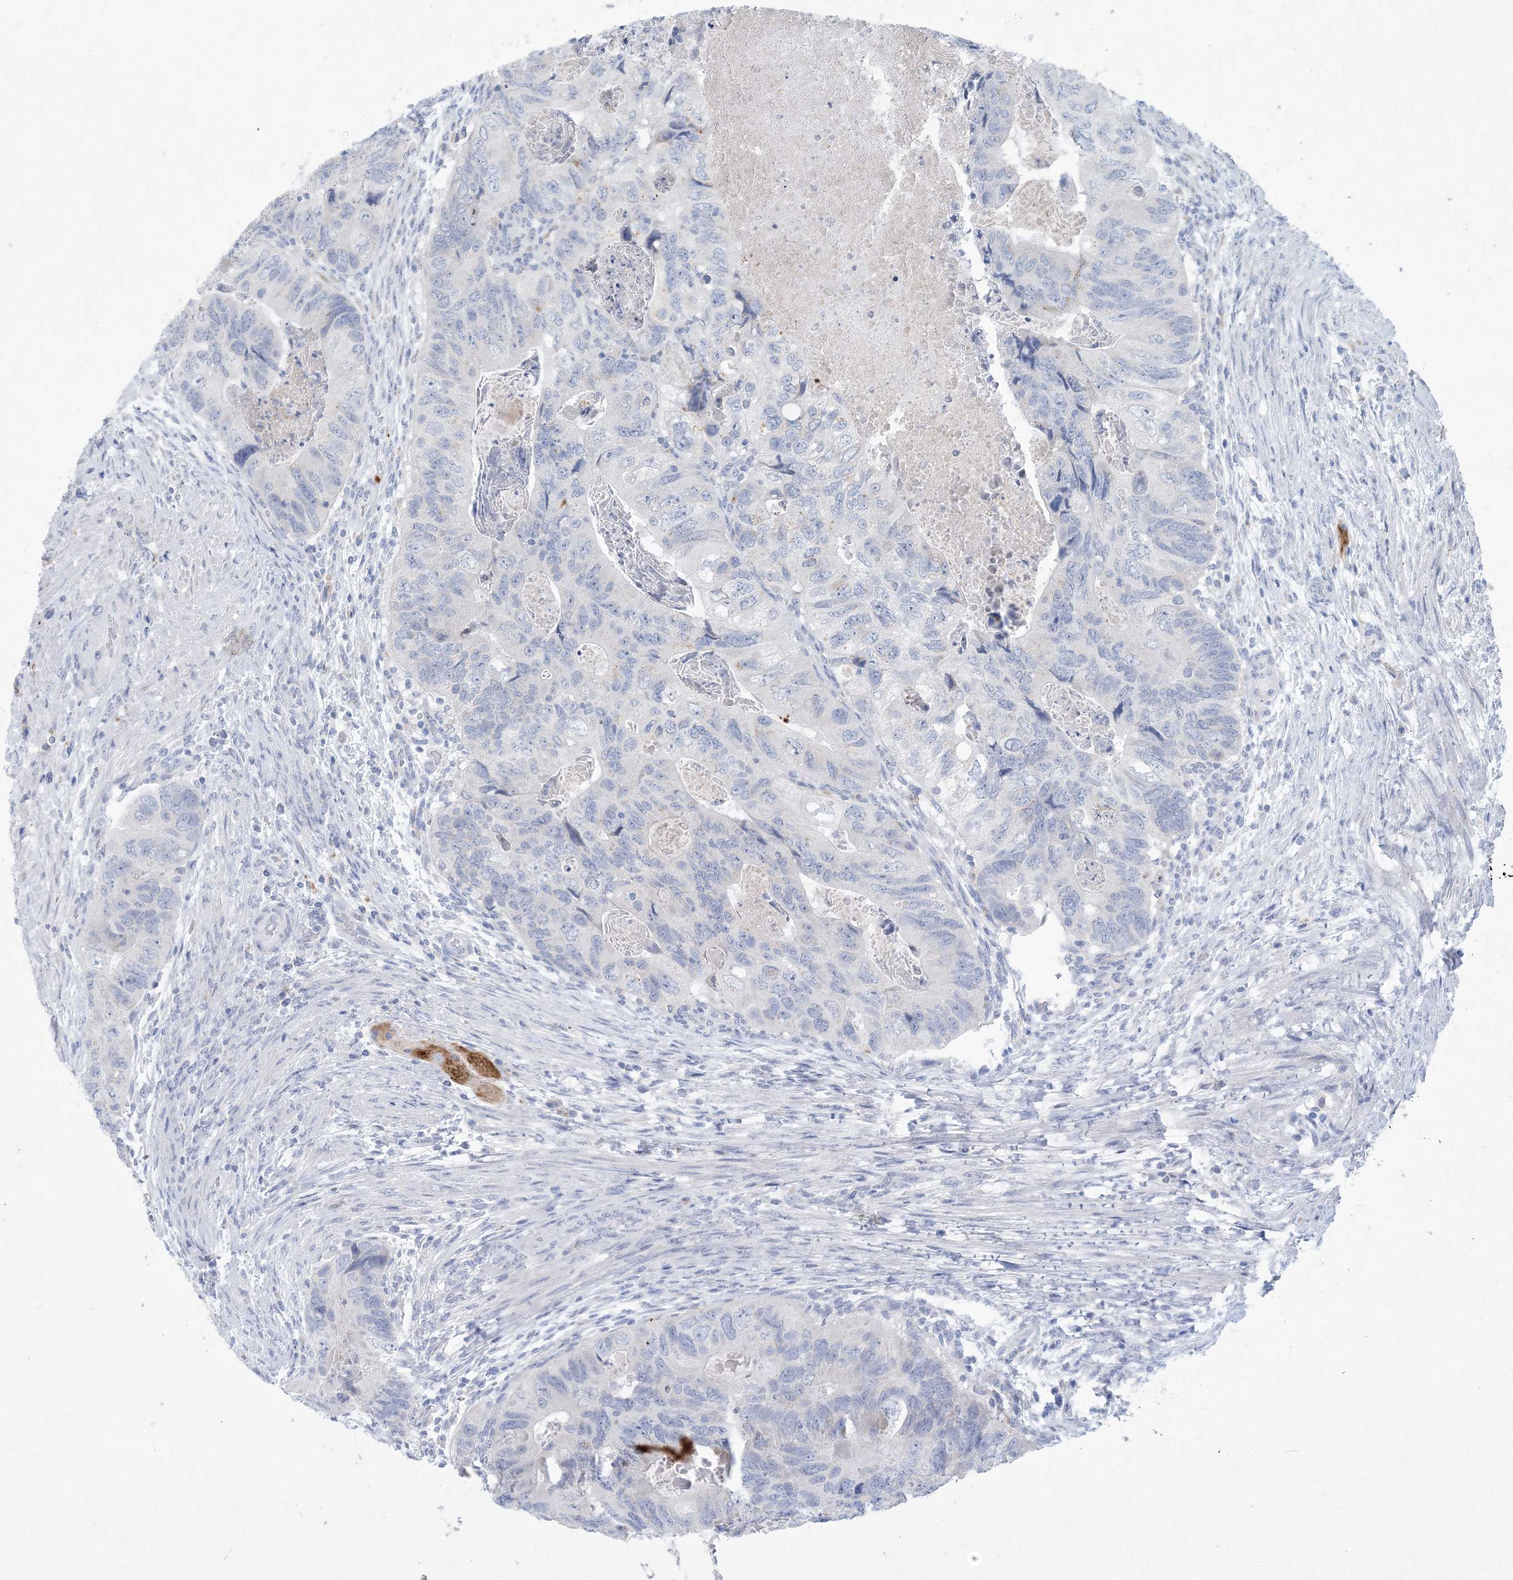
{"staining": {"intensity": "negative", "quantity": "none", "location": "none"}, "tissue": "colorectal cancer", "cell_type": "Tumor cells", "image_type": "cancer", "snomed": [{"axis": "morphology", "description": "Adenocarcinoma, NOS"}, {"axis": "topography", "description": "Rectum"}], "caption": "Tumor cells show no significant positivity in adenocarcinoma (colorectal). (DAB (3,3'-diaminobenzidine) immunohistochemistry with hematoxylin counter stain).", "gene": "GABRG1", "patient": {"sex": "male", "age": 63}}